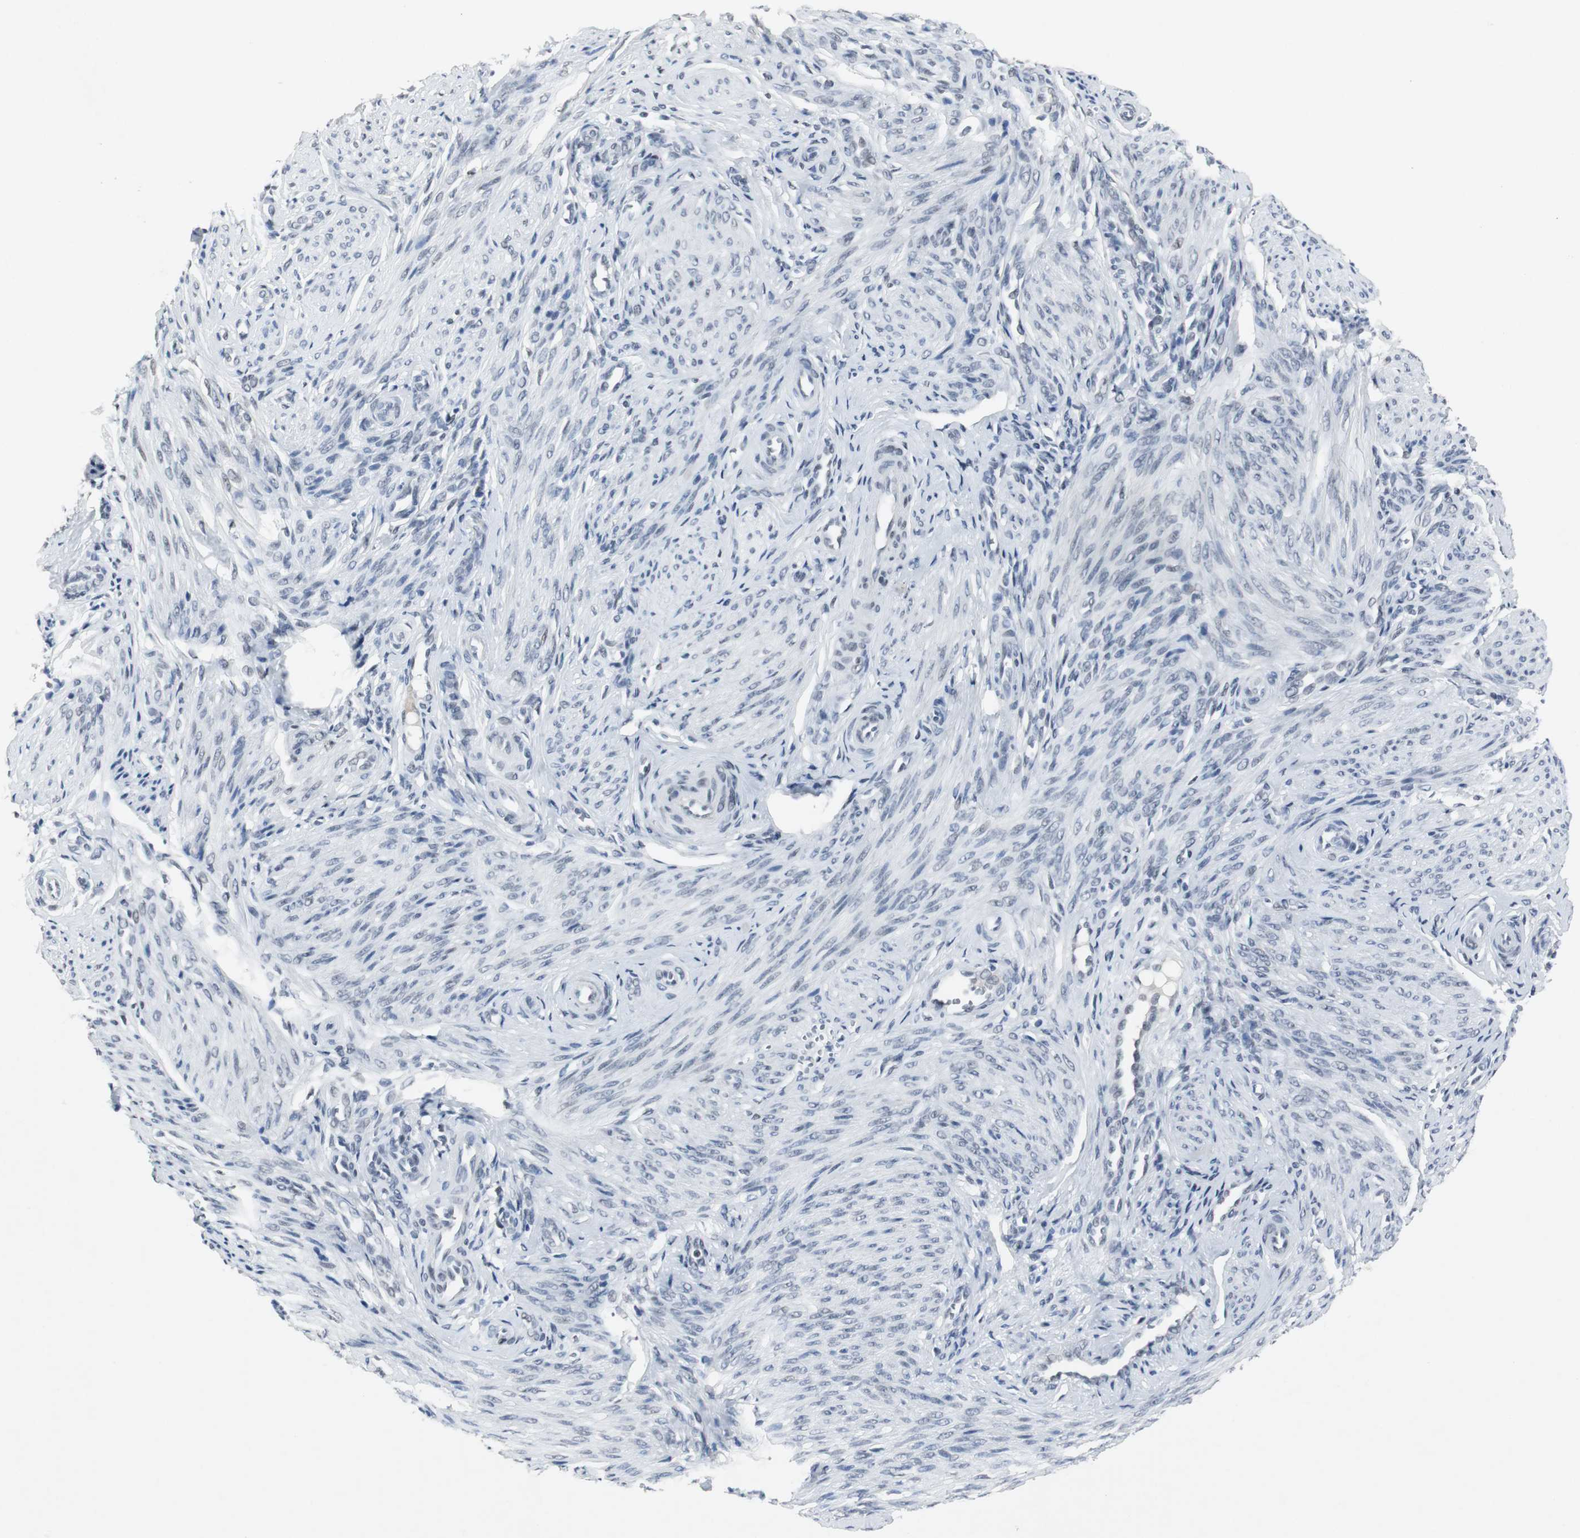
{"staining": {"intensity": "moderate", "quantity": "25%-75%", "location": "nuclear"}, "tissue": "endometrium", "cell_type": "Cells in endometrial stroma", "image_type": "normal", "snomed": [{"axis": "morphology", "description": "Normal tissue, NOS"}, {"axis": "topography", "description": "Endometrium"}], "caption": "Immunohistochemistry (IHC) (DAB) staining of unremarkable endometrium exhibits moderate nuclear protein expression in about 25%-75% of cells in endometrial stroma. Immunohistochemistry stains the protein in brown and the nuclei are stained blue.", "gene": "ELK1", "patient": {"sex": "female", "age": 27}}